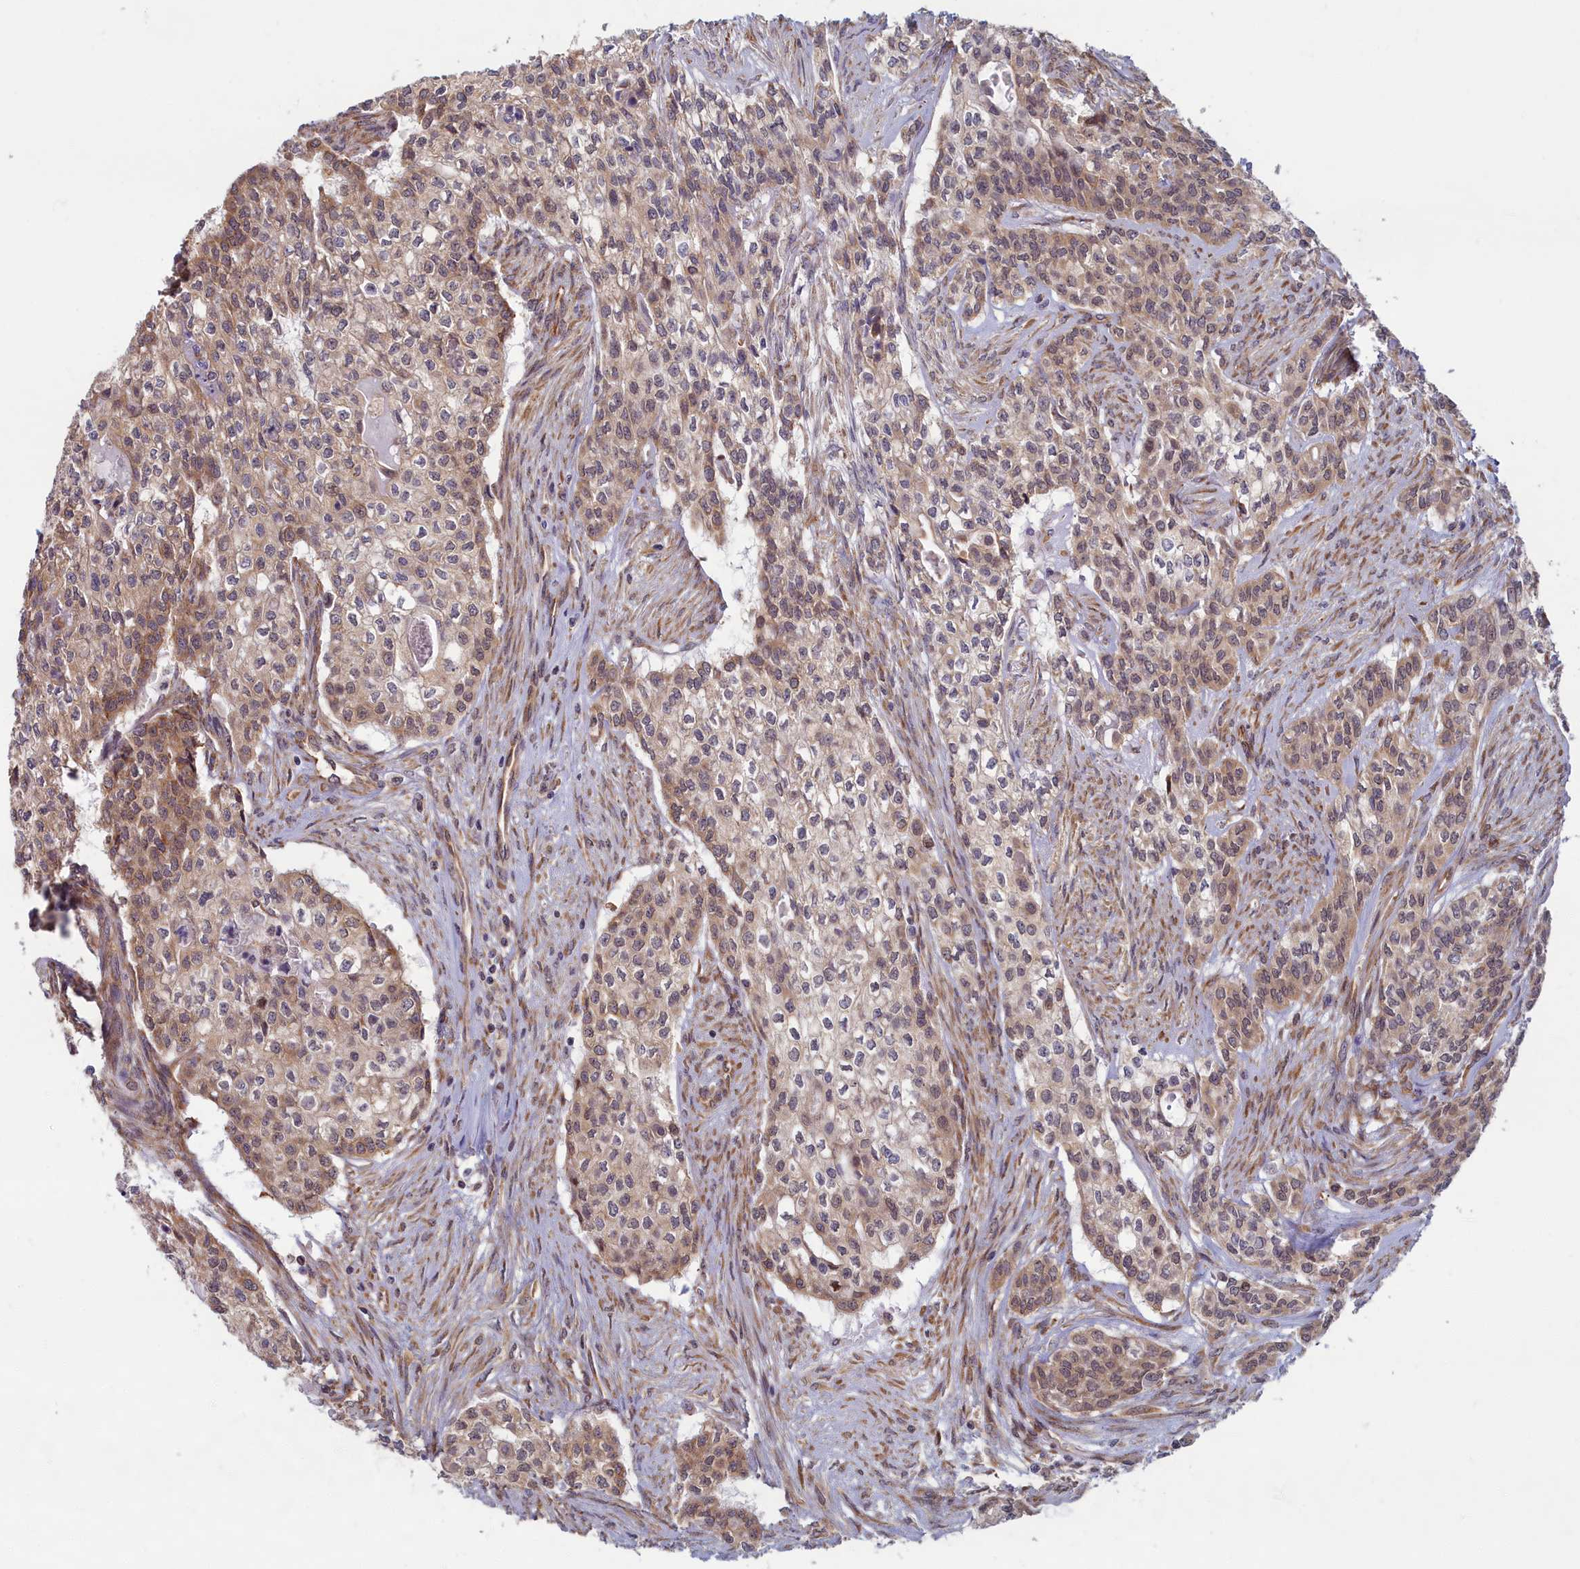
{"staining": {"intensity": "weak", "quantity": "25%-75%", "location": "cytoplasmic/membranous,nuclear"}, "tissue": "head and neck cancer", "cell_type": "Tumor cells", "image_type": "cancer", "snomed": [{"axis": "morphology", "description": "Adenocarcinoma, NOS"}, {"axis": "topography", "description": "Head-Neck"}], "caption": "DAB immunohistochemical staining of head and neck cancer displays weak cytoplasmic/membranous and nuclear protein positivity in approximately 25%-75% of tumor cells. The protein of interest is stained brown, and the nuclei are stained in blue (DAB IHC with brightfield microscopy, high magnification).", "gene": "MAK16", "patient": {"sex": "male", "age": 81}}